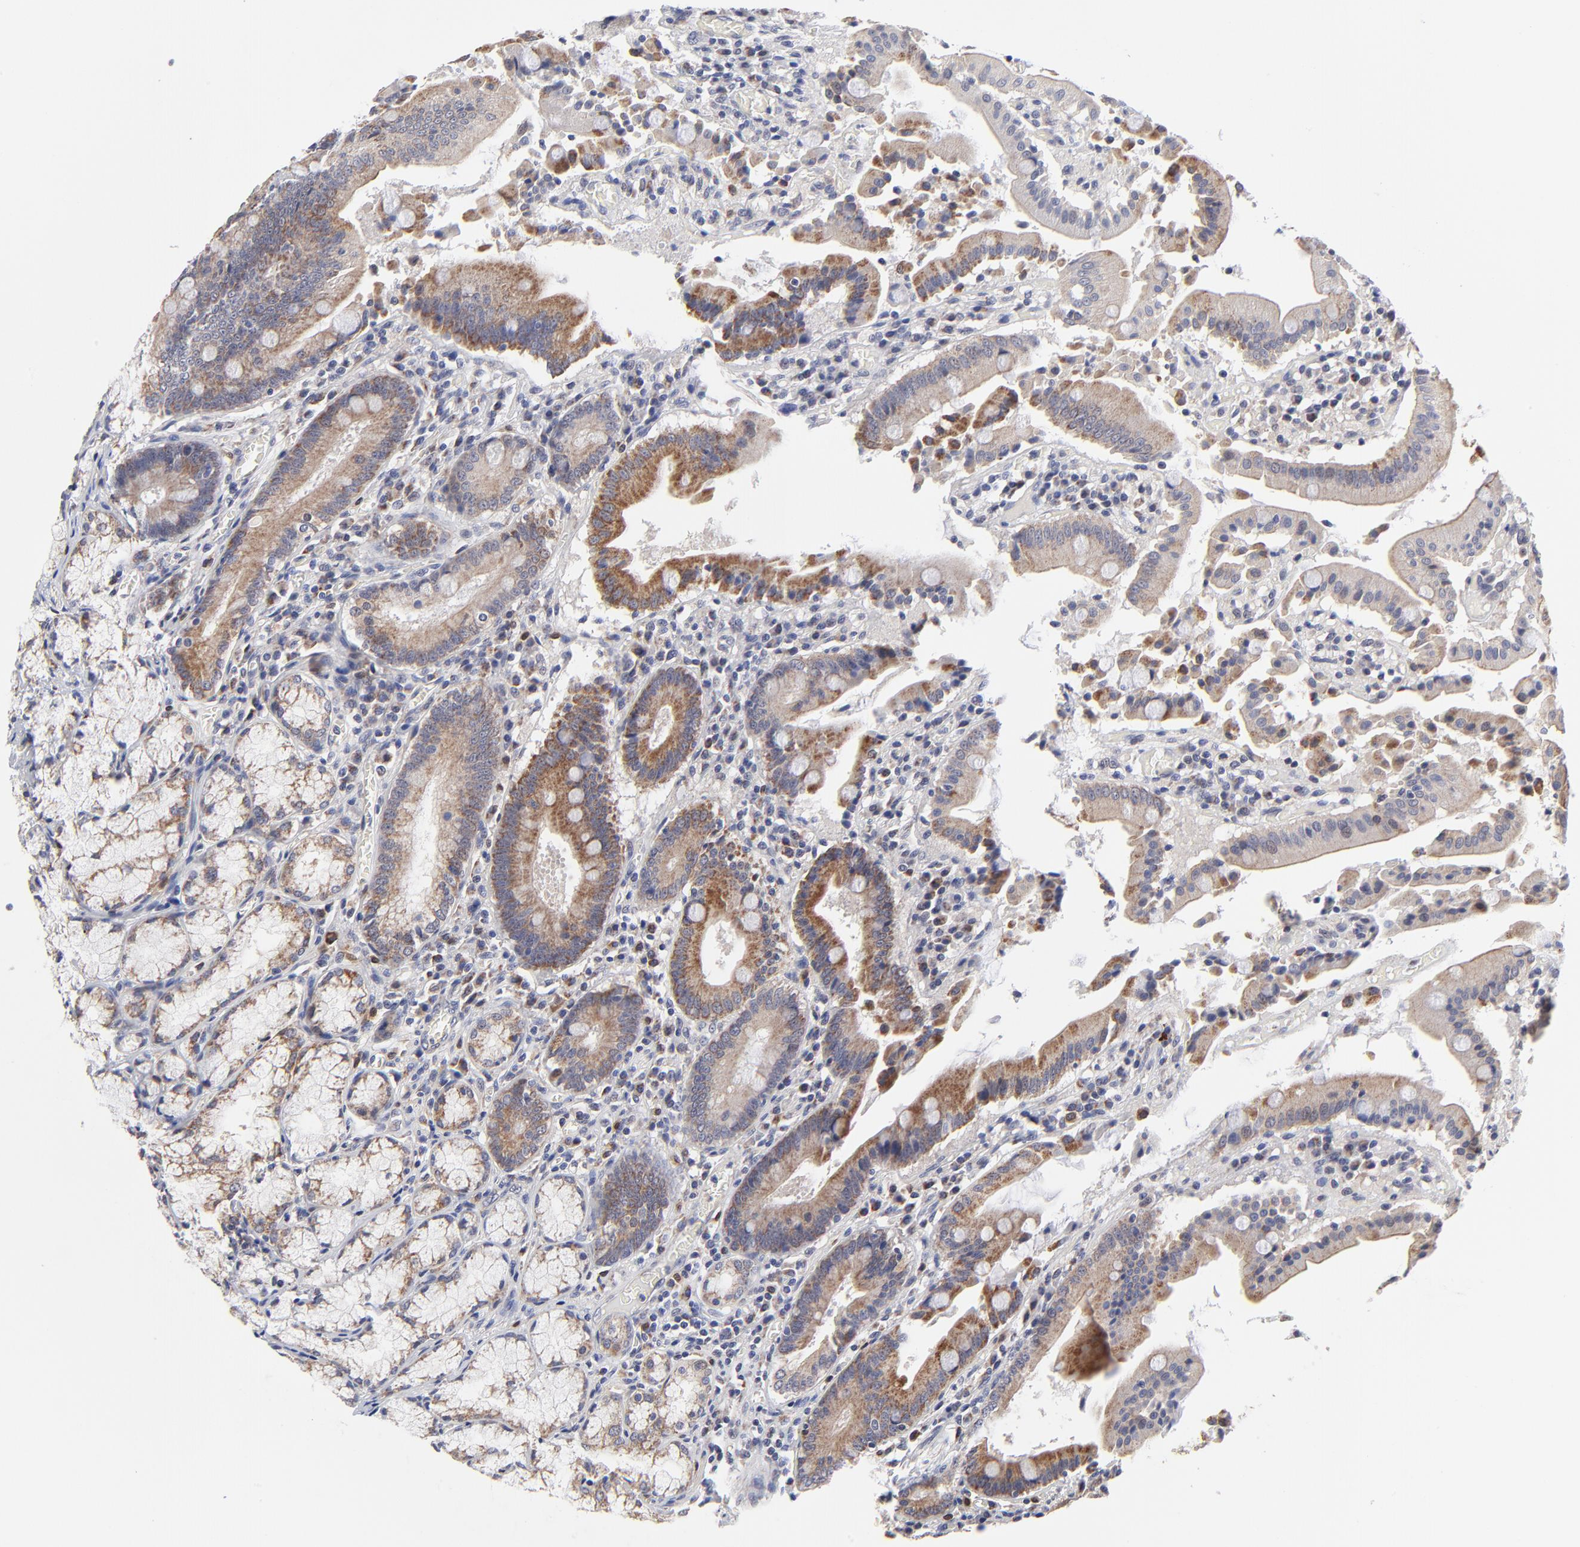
{"staining": {"intensity": "moderate", "quantity": ">75%", "location": "cytoplasmic/membranous"}, "tissue": "stomach", "cell_type": "Glandular cells", "image_type": "normal", "snomed": [{"axis": "morphology", "description": "Normal tissue, NOS"}, {"axis": "topography", "description": "Stomach, lower"}], "caption": "Human stomach stained with a protein marker exhibits moderate staining in glandular cells.", "gene": "FBXL12", "patient": {"sex": "male", "age": 56}}